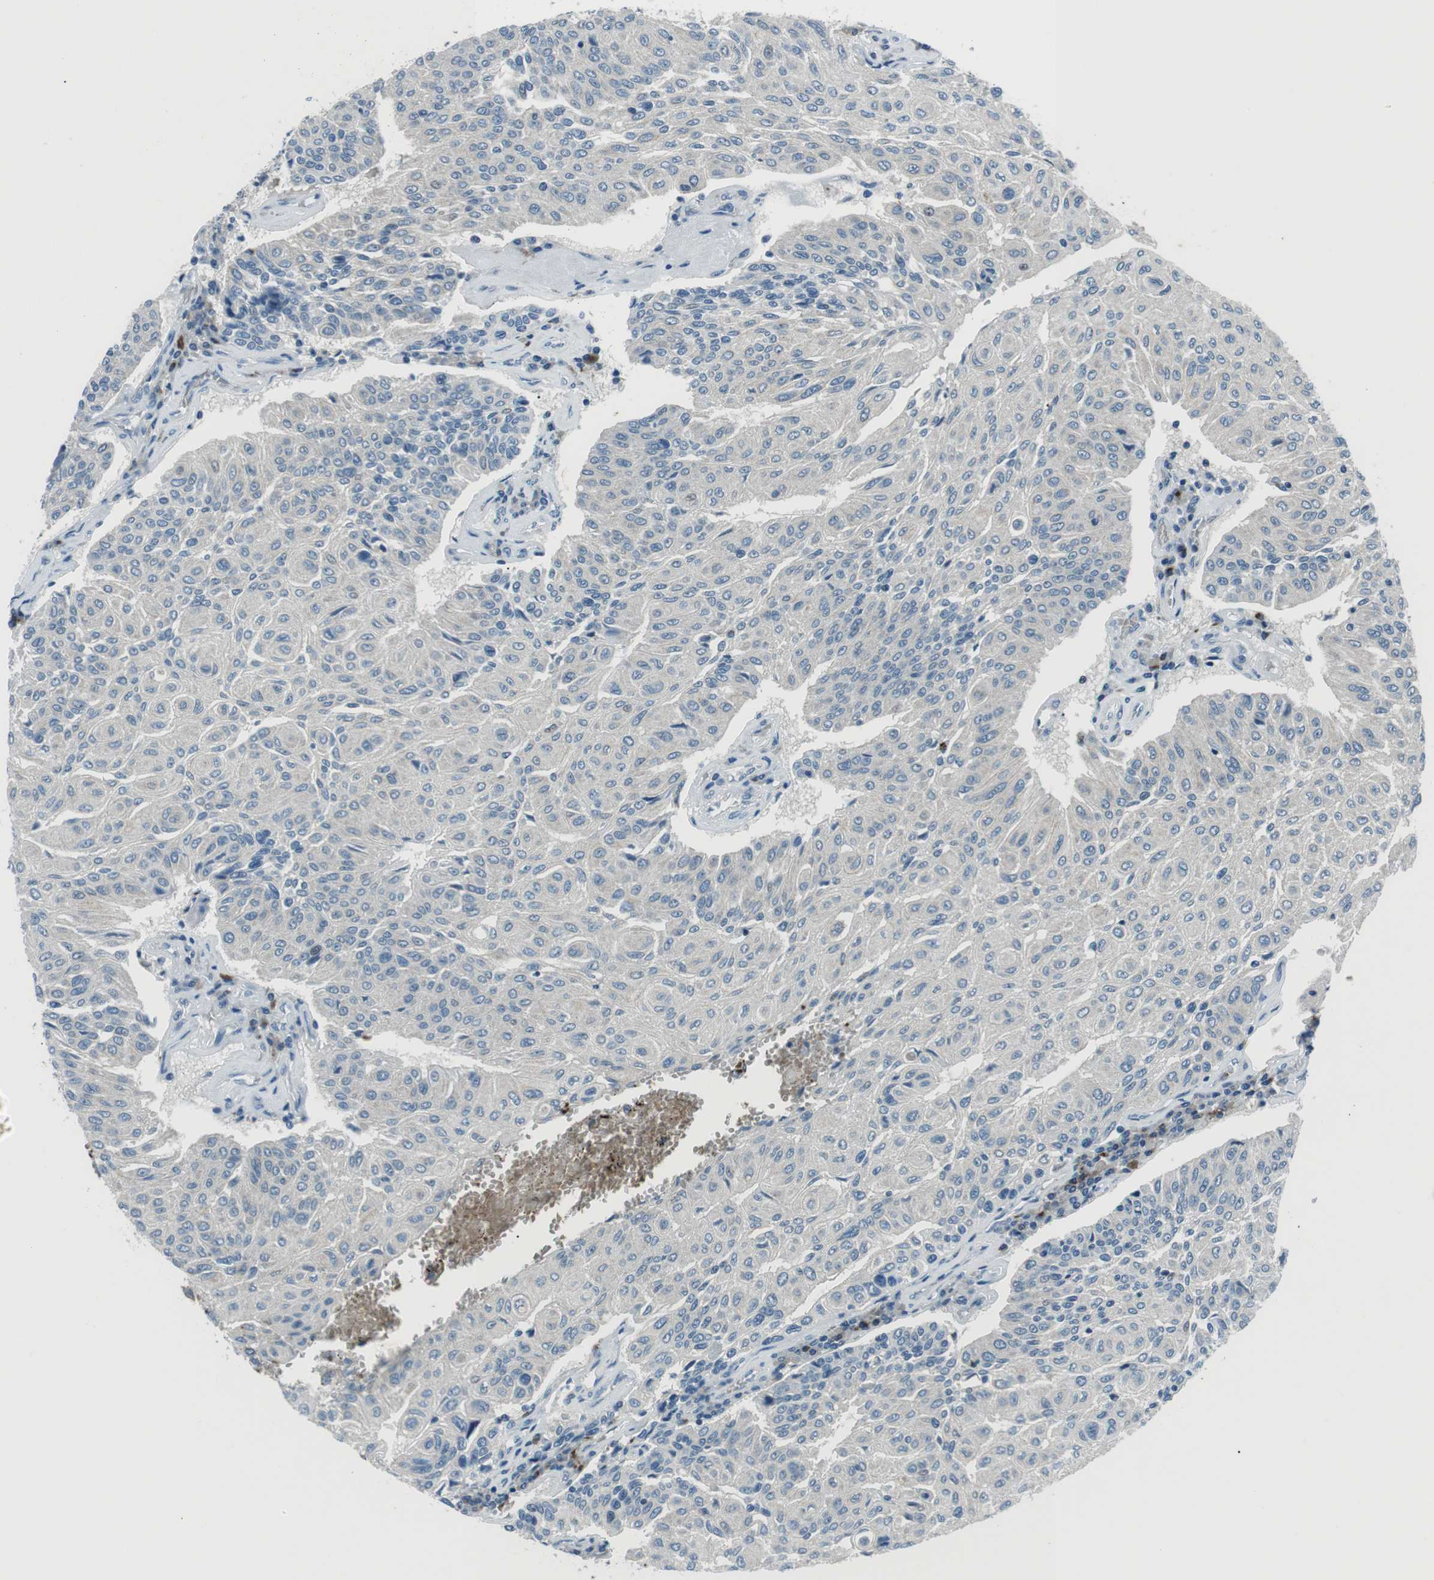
{"staining": {"intensity": "negative", "quantity": "none", "location": "none"}, "tissue": "urothelial cancer", "cell_type": "Tumor cells", "image_type": "cancer", "snomed": [{"axis": "morphology", "description": "Urothelial carcinoma, High grade"}, {"axis": "topography", "description": "Urinary bladder"}], "caption": "The immunohistochemistry (IHC) photomicrograph has no significant positivity in tumor cells of urothelial cancer tissue.", "gene": "ST6GAL1", "patient": {"sex": "male", "age": 66}}